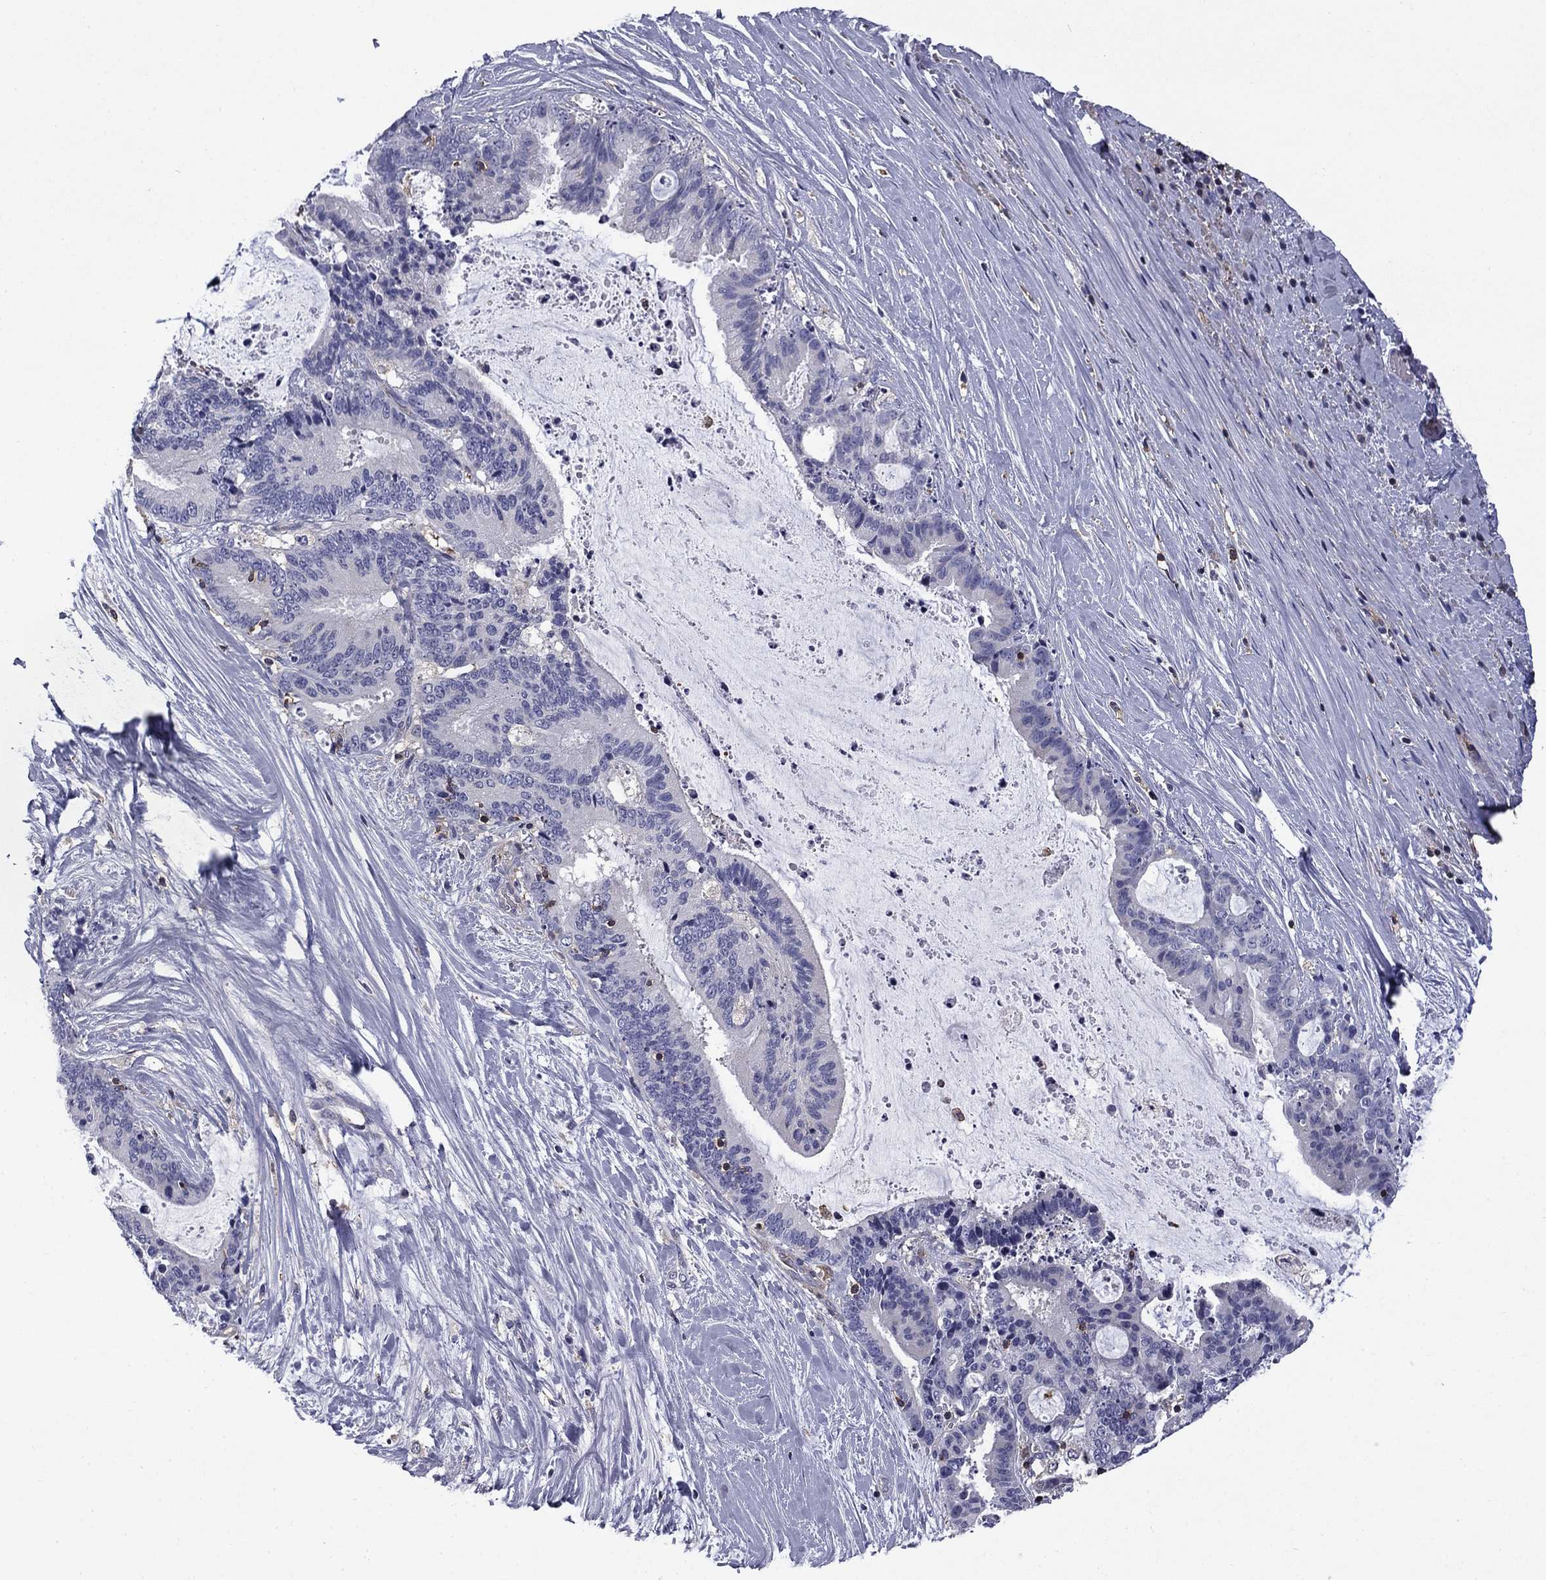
{"staining": {"intensity": "negative", "quantity": "none", "location": "none"}, "tissue": "liver cancer", "cell_type": "Tumor cells", "image_type": "cancer", "snomed": [{"axis": "morphology", "description": "Cholangiocarcinoma"}, {"axis": "topography", "description": "Liver"}], "caption": "Cholangiocarcinoma (liver) was stained to show a protein in brown. There is no significant expression in tumor cells.", "gene": "ARHGAP45", "patient": {"sex": "female", "age": 73}}